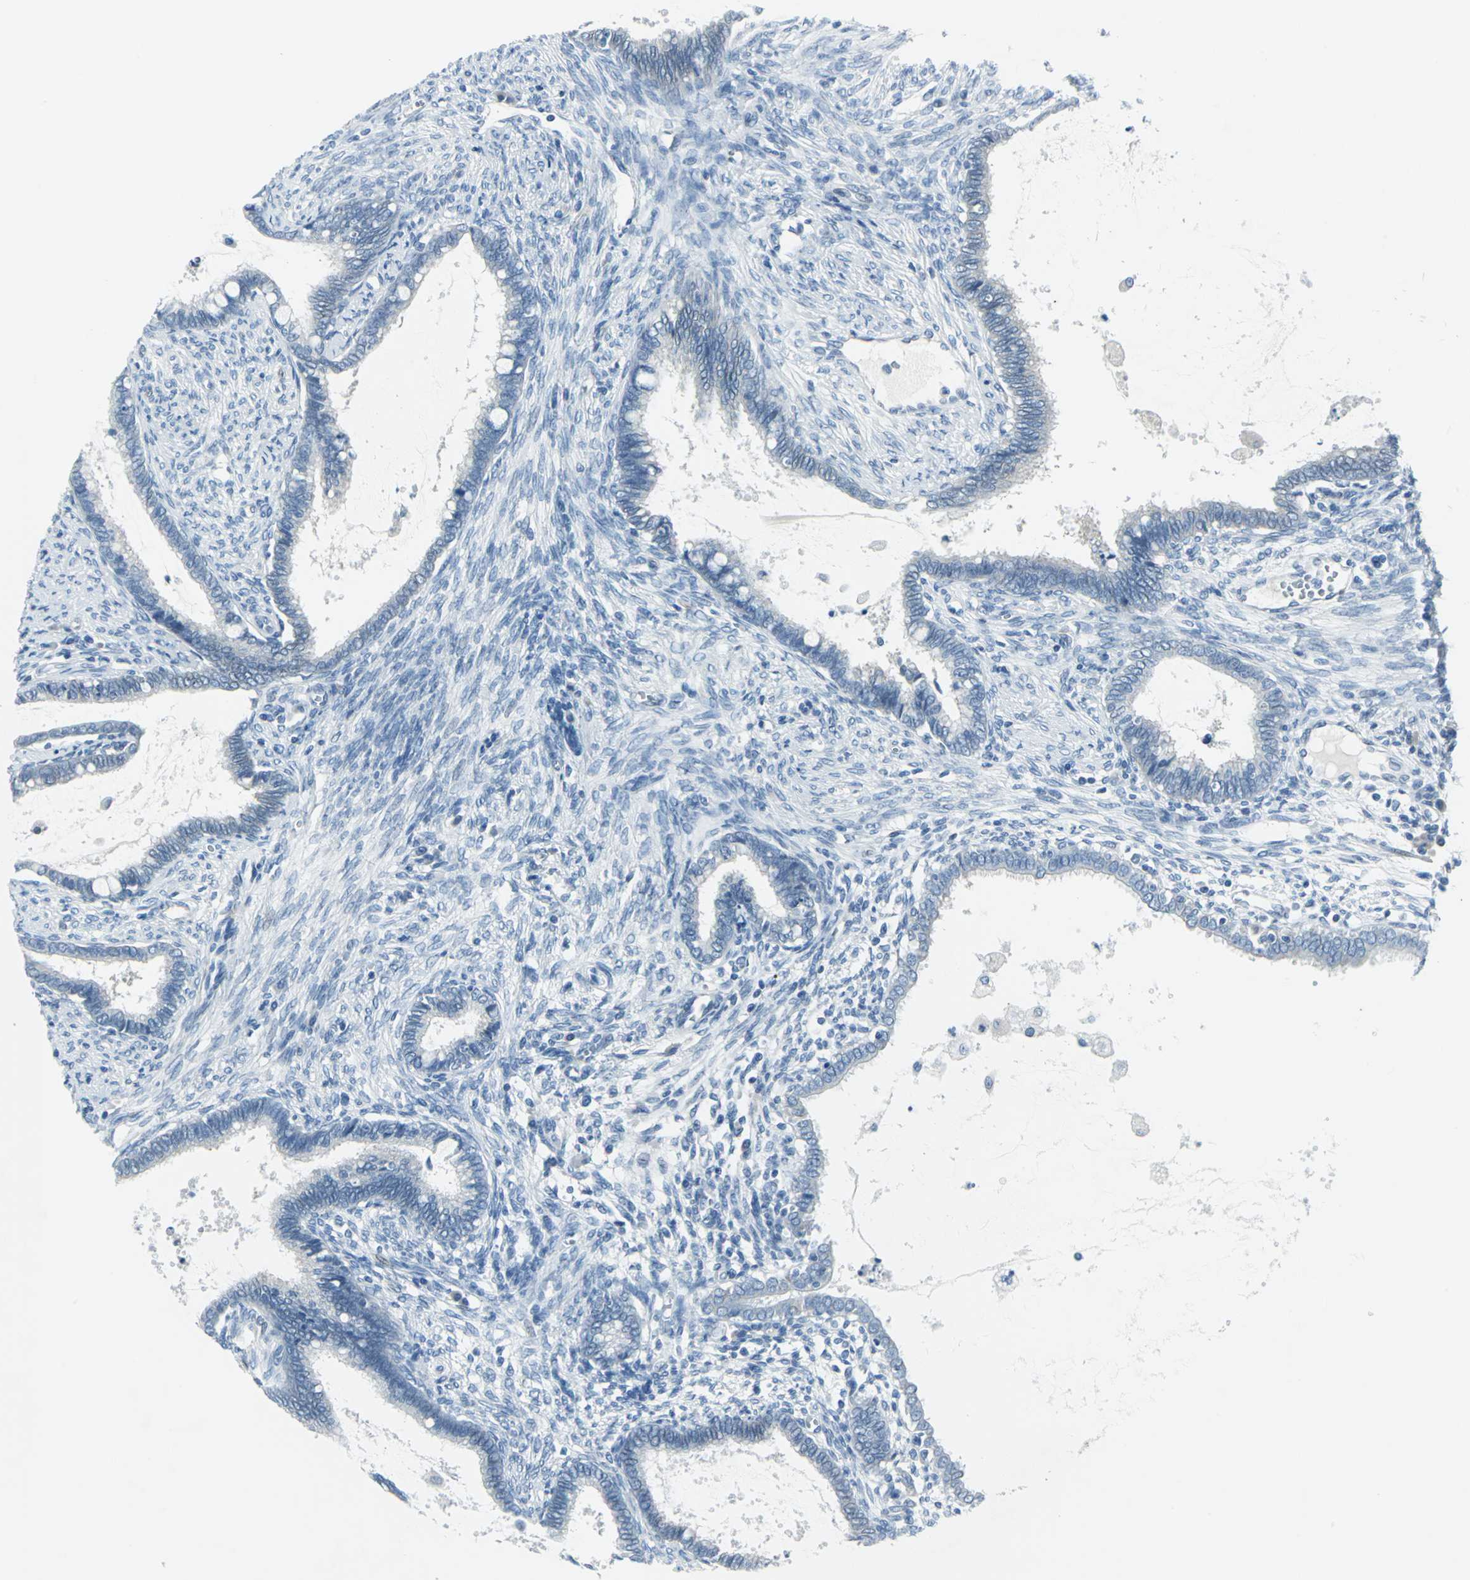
{"staining": {"intensity": "negative", "quantity": "none", "location": "none"}, "tissue": "cervical cancer", "cell_type": "Tumor cells", "image_type": "cancer", "snomed": [{"axis": "morphology", "description": "Adenocarcinoma, NOS"}, {"axis": "topography", "description": "Cervix"}], "caption": "DAB (3,3'-diaminobenzidine) immunohistochemical staining of cervical cancer (adenocarcinoma) reveals no significant staining in tumor cells. (DAB (3,3'-diaminobenzidine) immunohistochemistry (IHC), high magnification).", "gene": "CYB5A", "patient": {"sex": "female", "age": 44}}